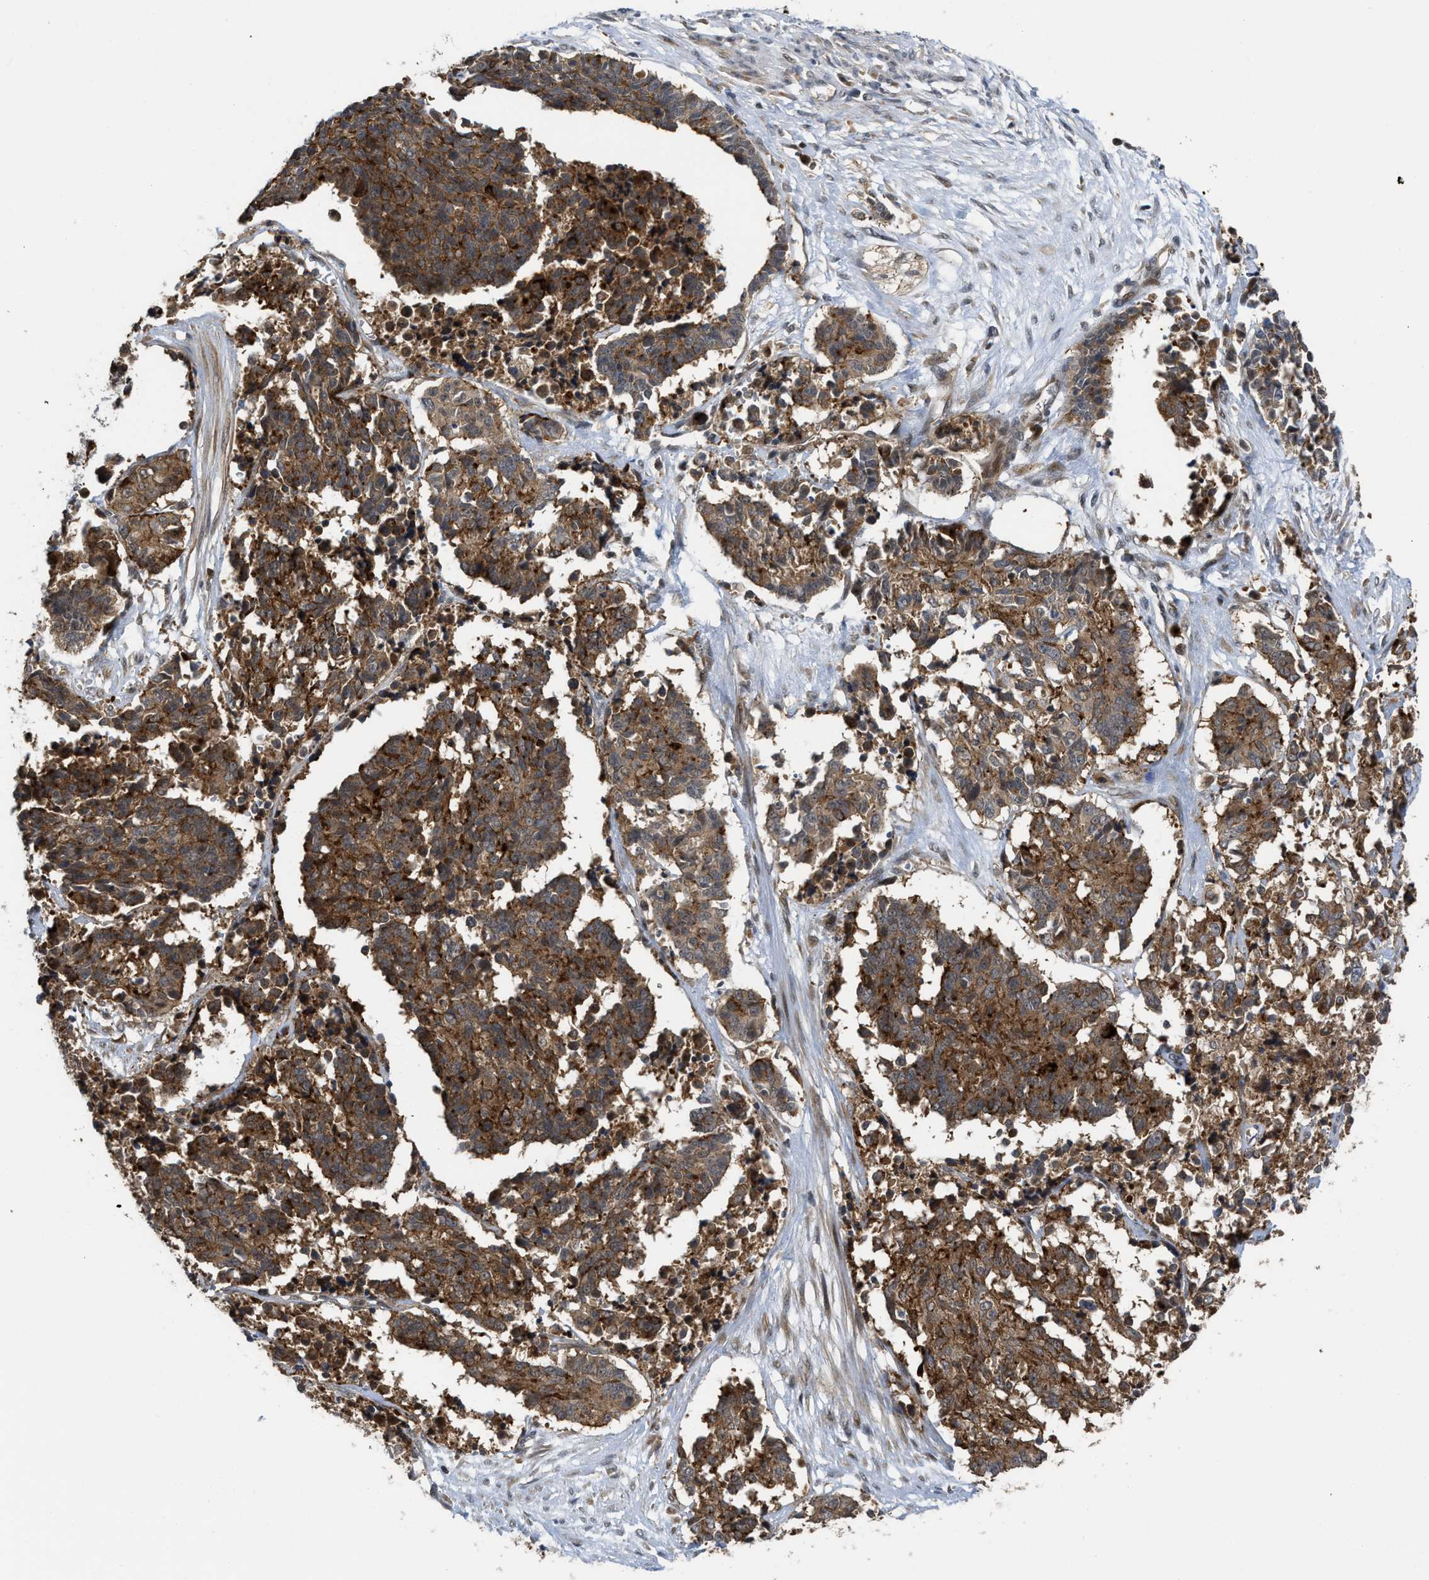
{"staining": {"intensity": "strong", "quantity": ">75%", "location": "cytoplasmic/membranous"}, "tissue": "cervical cancer", "cell_type": "Tumor cells", "image_type": "cancer", "snomed": [{"axis": "morphology", "description": "Squamous cell carcinoma, NOS"}, {"axis": "topography", "description": "Cervix"}], "caption": "DAB immunohistochemical staining of human cervical cancer shows strong cytoplasmic/membranous protein expression in approximately >75% of tumor cells.", "gene": "DNAJC28", "patient": {"sex": "female", "age": 35}}